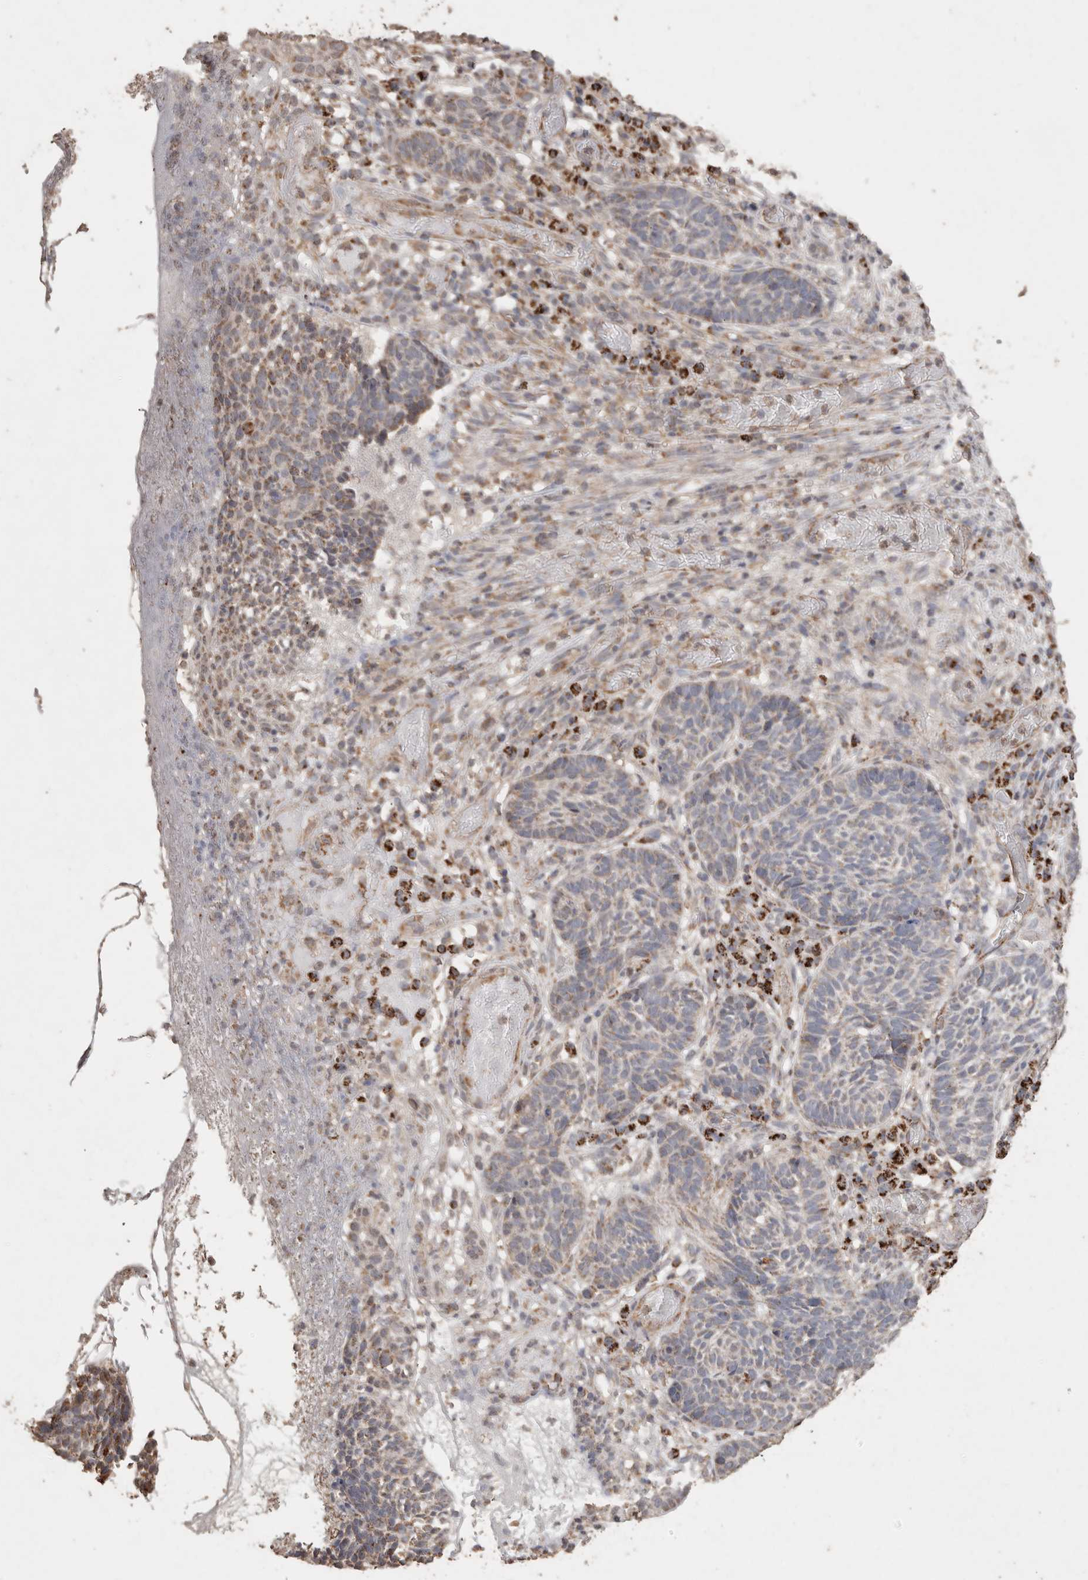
{"staining": {"intensity": "weak", "quantity": "25%-75%", "location": "cytoplasmic/membranous"}, "tissue": "skin cancer", "cell_type": "Tumor cells", "image_type": "cancer", "snomed": [{"axis": "morphology", "description": "Basal cell carcinoma"}, {"axis": "topography", "description": "Skin"}], "caption": "Human basal cell carcinoma (skin) stained with a protein marker reveals weak staining in tumor cells.", "gene": "ACADM", "patient": {"sex": "male", "age": 85}}